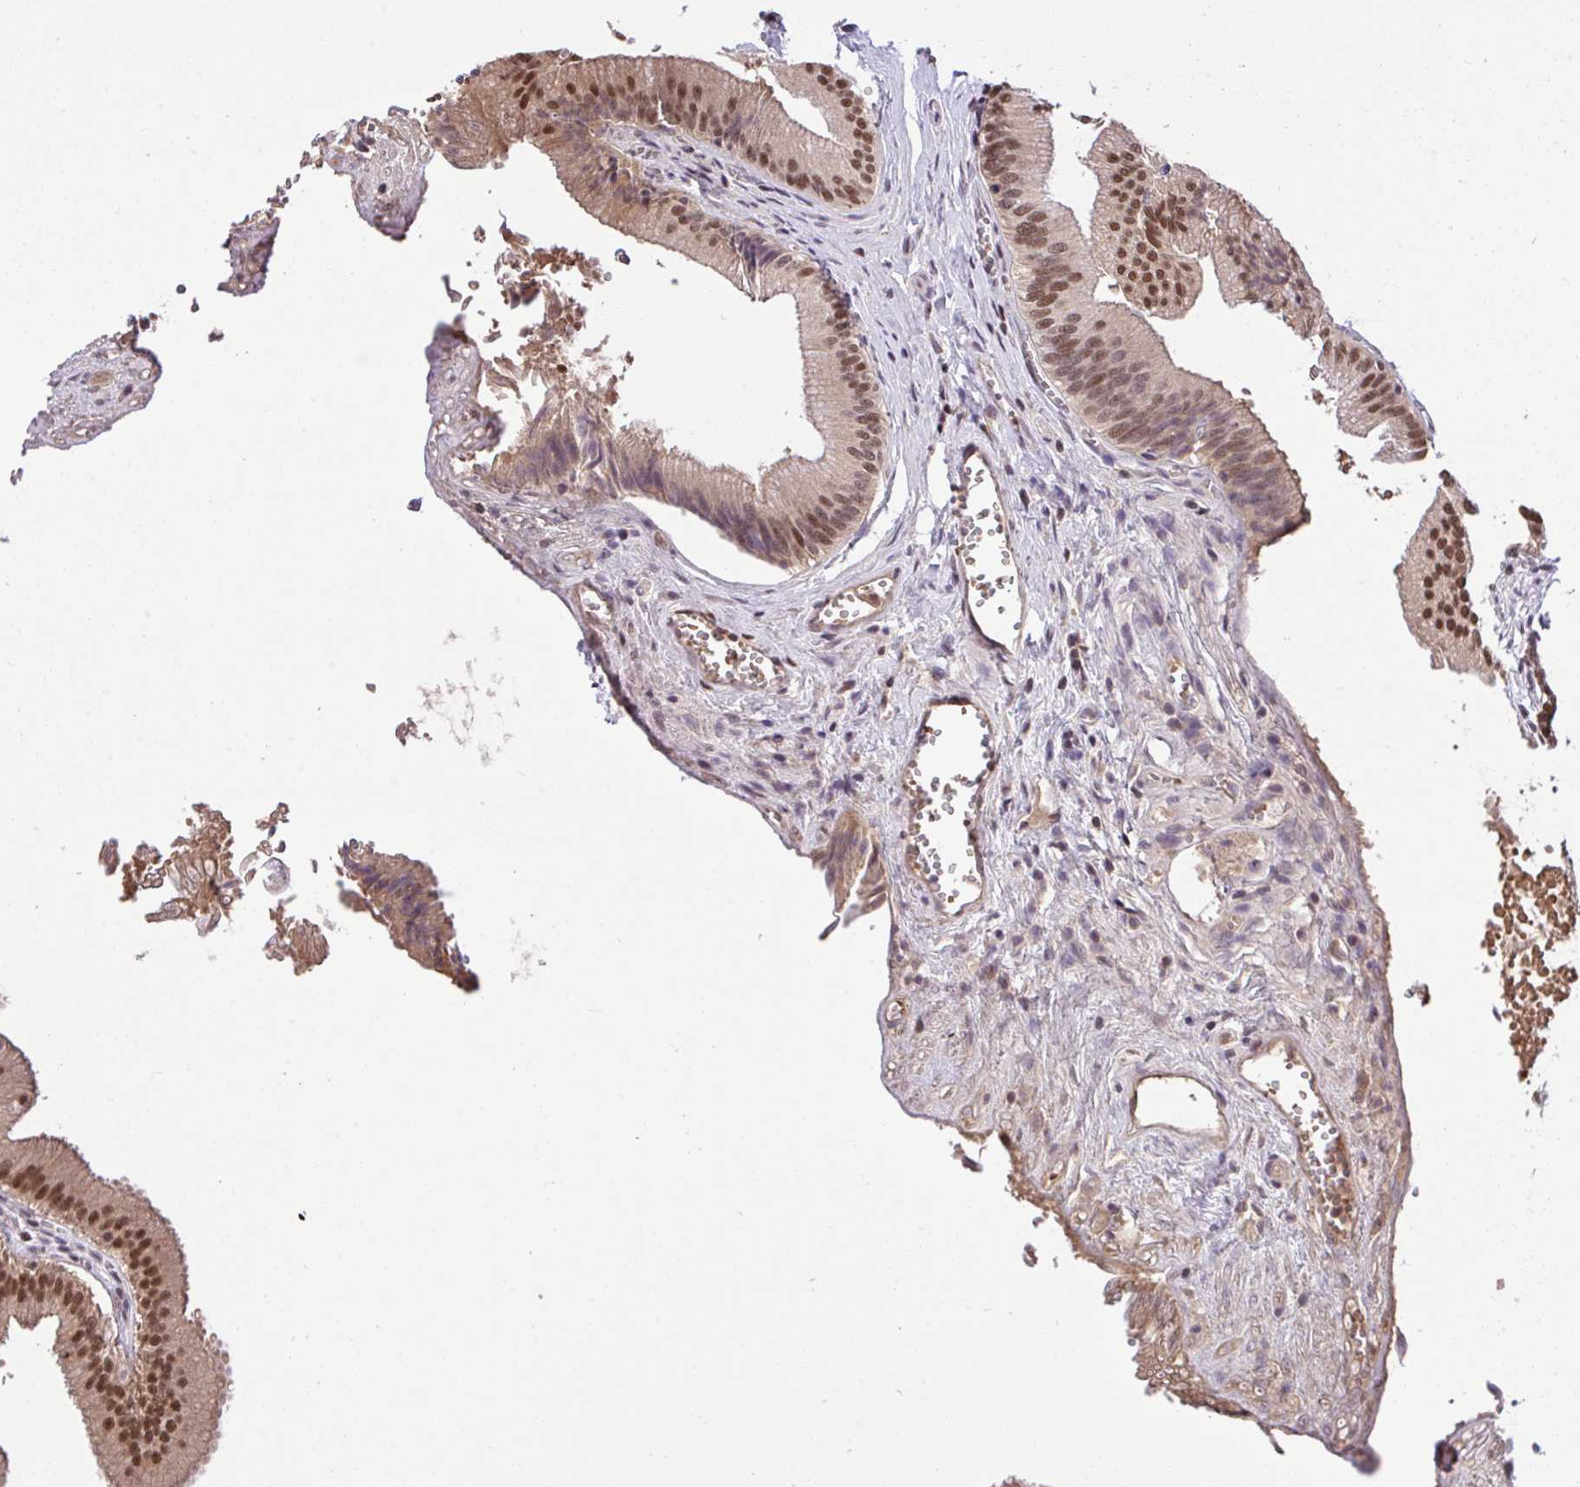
{"staining": {"intensity": "strong", "quantity": ">75%", "location": "nuclear"}, "tissue": "gallbladder", "cell_type": "Glandular cells", "image_type": "normal", "snomed": [{"axis": "morphology", "description": "Normal tissue, NOS"}, {"axis": "topography", "description": "Gallbladder"}], "caption": "An image of gallbladder stained for a protein displays strong nuclear brown staining in glandular cells. The staining is performed using DAB brown chromogen to label protein expression. The nuclei are counter-stained blue using hematoxylin.", "gene": "GLIS3", "patient": {"sex": "male", "age": 17}}